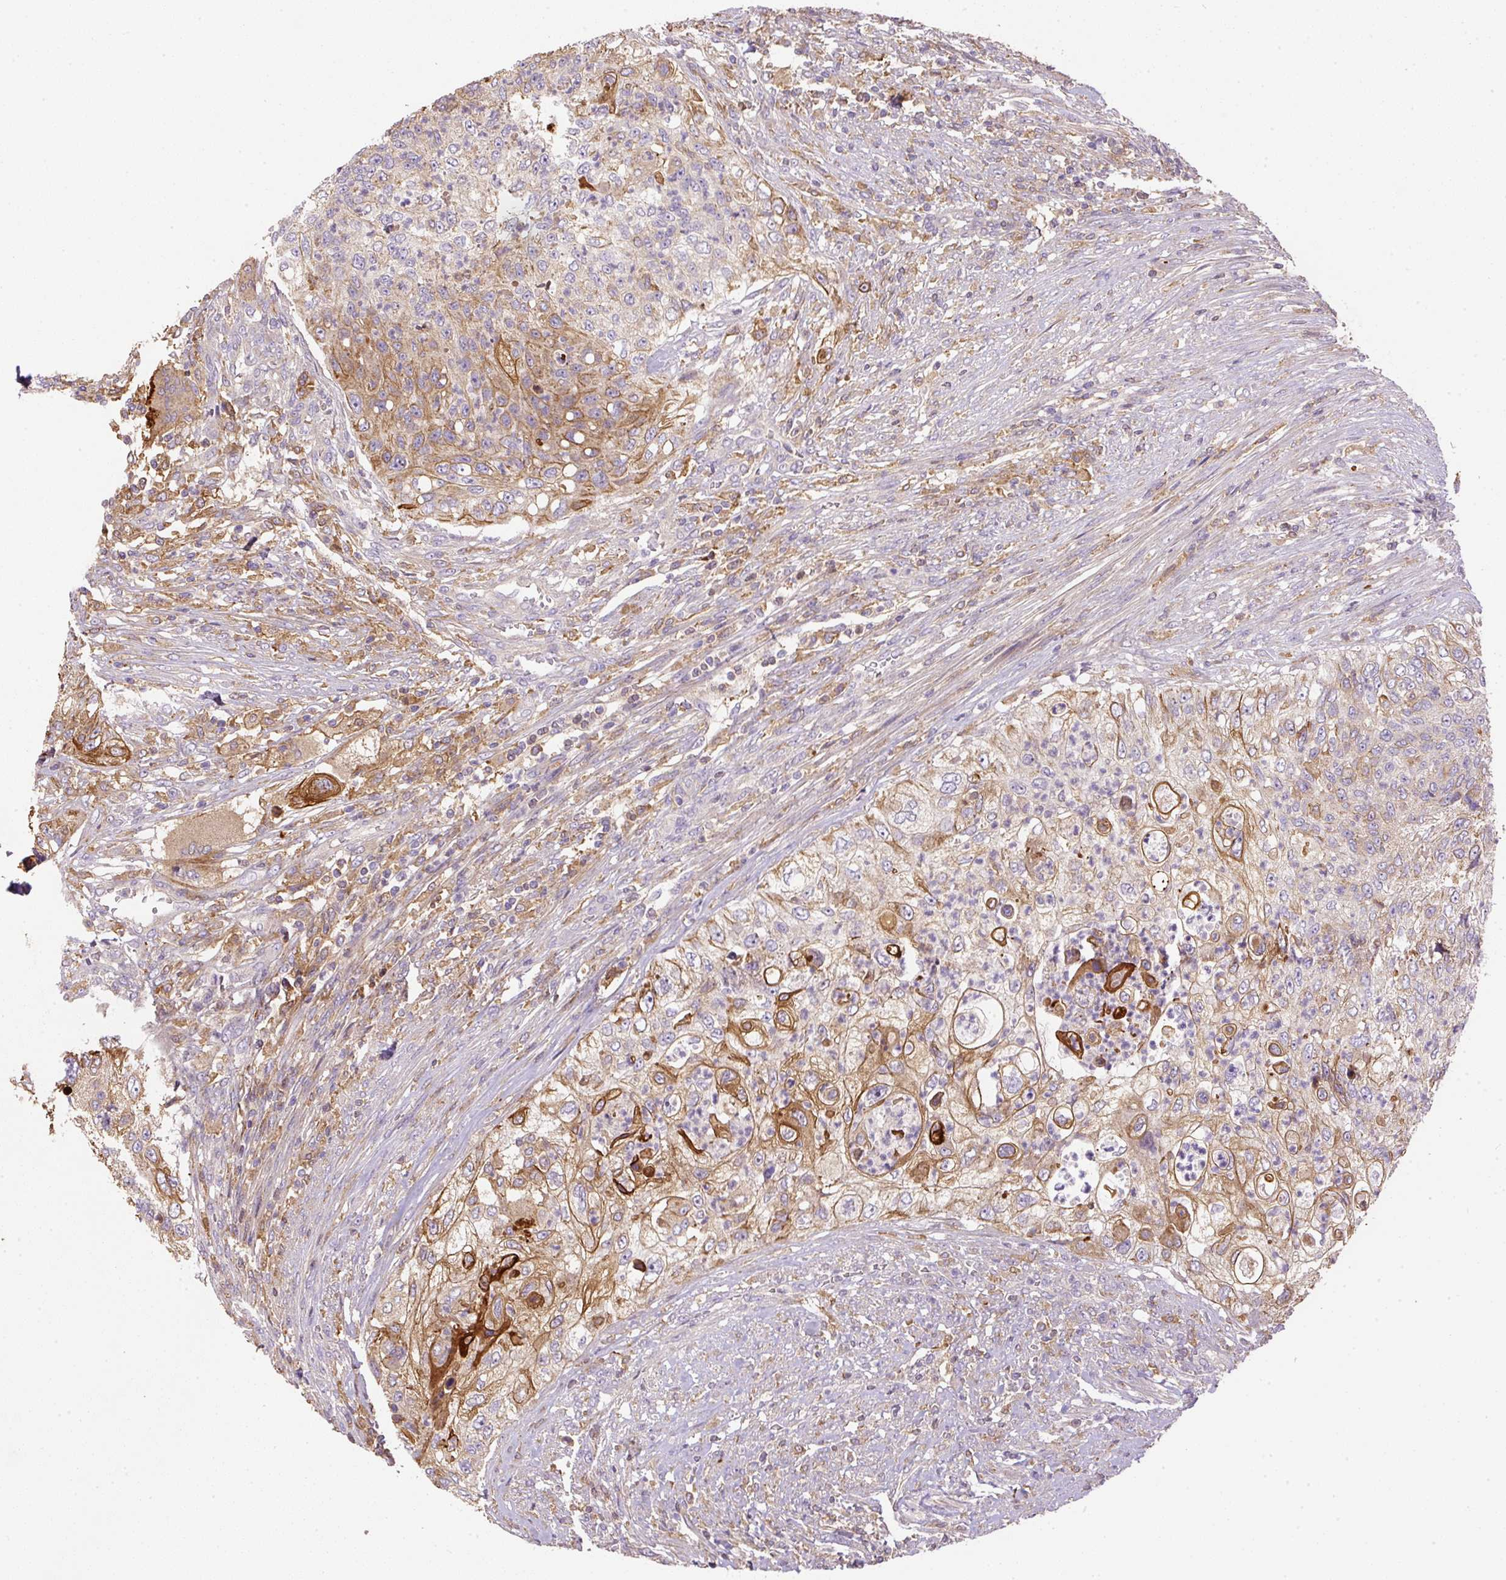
{"staining": {"intensity": "moderate", "quantity": "<25%", "location": "cytoplasmic/membranous"}, "tissue": "urothelial cancer", "cell_type": "Tumor cells", "image_type": "cancer", "snomed": [{"axis": "morphology", "description": "Urothelial carcinoma, High grade"}, {"axis": "topography", "description": "Urinary bladder"}], "caption": "This photomicrograph demonstrates urothelial cancer stained with IHC to label a protein in brown. The cytoplasmic/membranous of tumor cells show moderate positivity for the protein. Nuclei are counter-stained blue.", "gene": "DAPK1", "patient": {"sex": "female", "age": 60}}